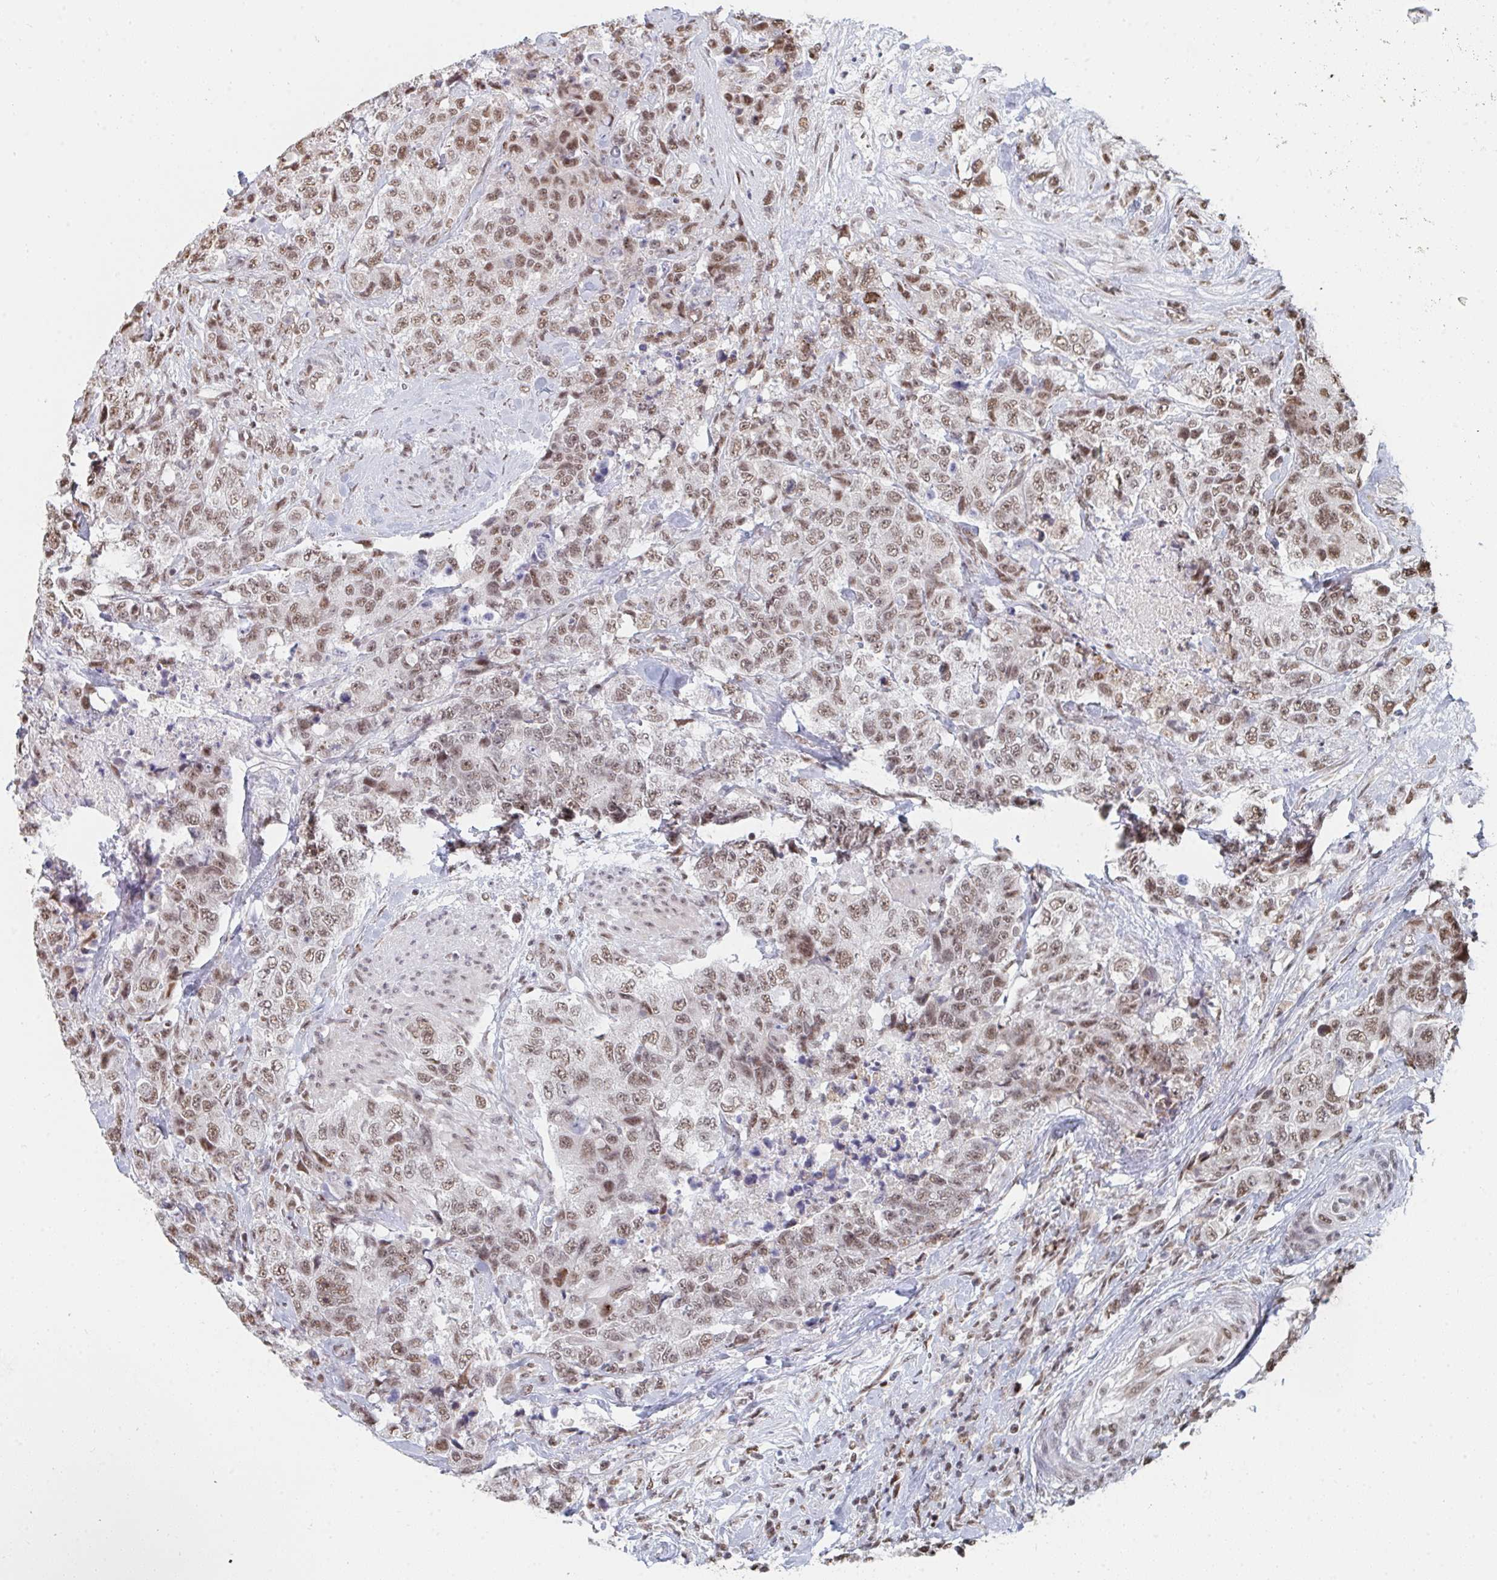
{"staining": {"intensity": "moderate", "quantity": ">75%", "location": "nuclear"}, "tissue": "urothelial cancer", "cell_type": "Tumor cells", "image_type": "cancer", "snomed": [{"axis": "morphology", "description": "Urothelial carcinoma, High grade"}, {"axis": "topography", "description": "Urinary bladder"}], "caption": "Immunohistochemical staining of urothelial carcinoma (high-grade) demonstrates moderate nuclear protein positivity in about >75% of tumor cells. The staining is performed using DAB brown chromogen to label protein expression. The nuclei are counter-stained blue using hematoxylin.", "gene": "MBNL1", "patient": {"sex": "female", "age": 78}}